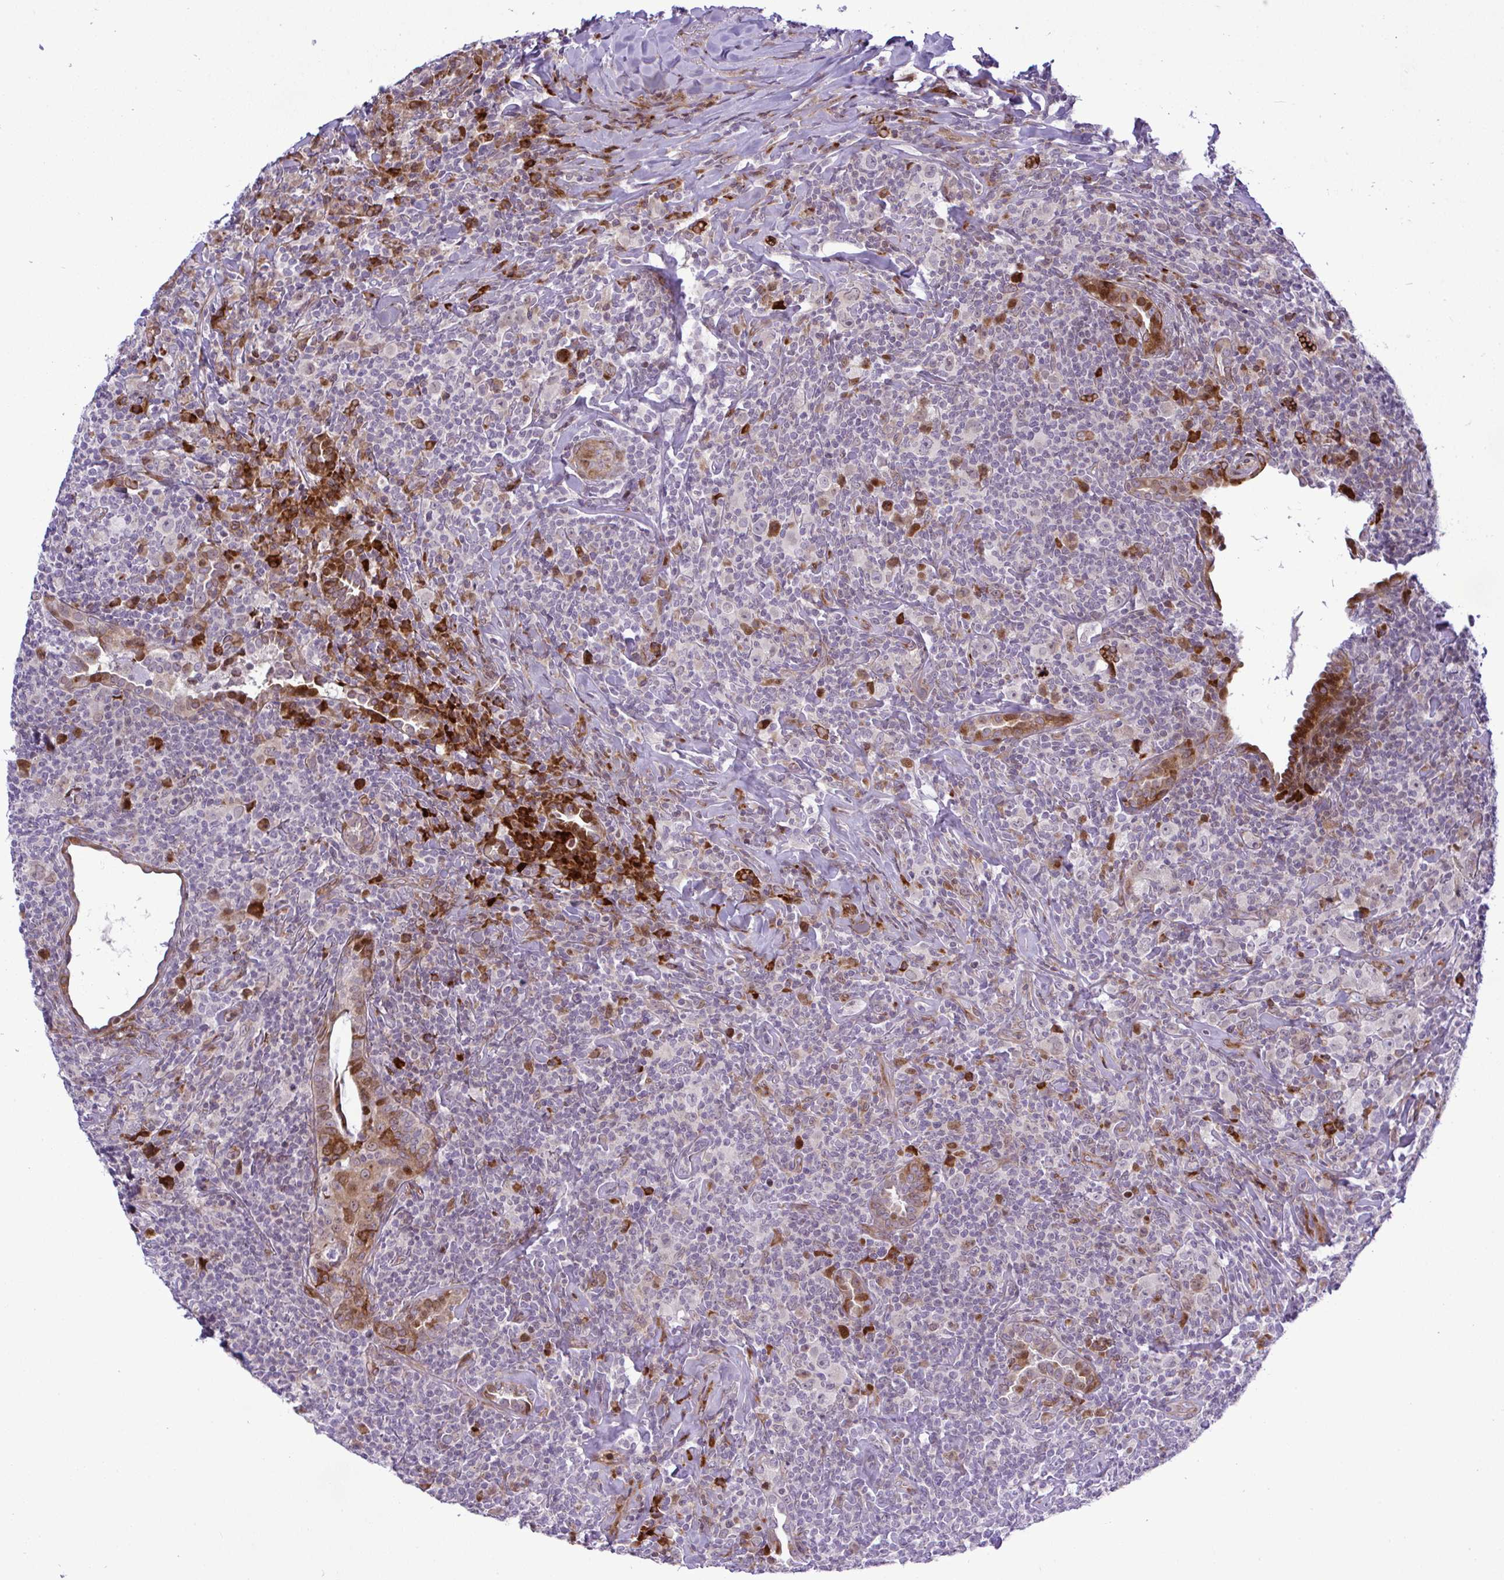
{"staining": {"intensity": "negative", "quantity": "none", "location": "none"}, "tissue": "lymphoma", "cell_type": "Tumor cells", "image_type": "cancer", "snomed": [{"axis": "morphology", "description": "Hodgkin's disease, NOS"}, {"axis": "topography", "description": "Lung"}], "caption": "Tumor cells are negative for brown protein staining in lymphoma. The staining is performed using DAB brown chromogen with nuclei counter-stained in using hematoxylin.", "gene": "CASTOR2", "patient": {"sex": "male", "age": 17}}